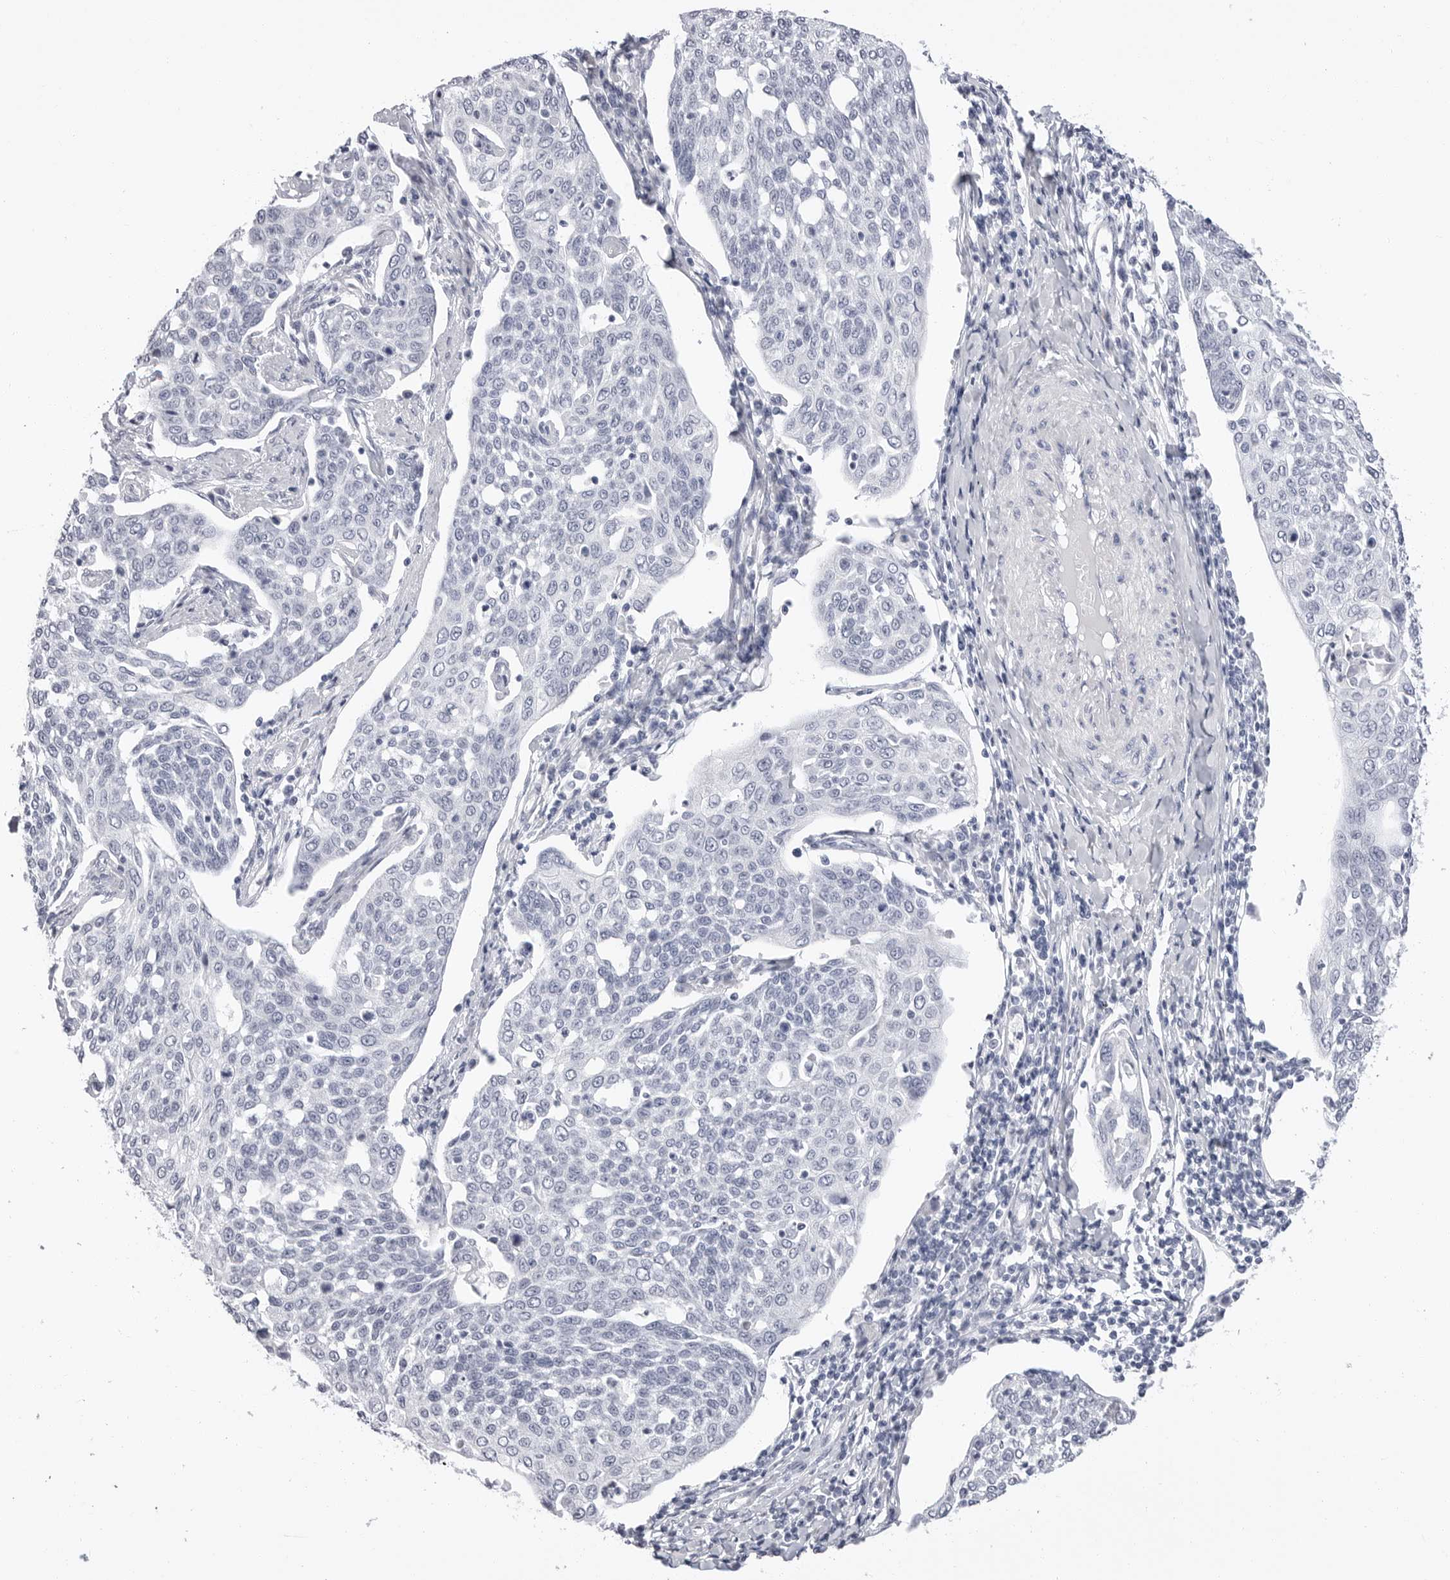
{"staining": {"intensity": "negative", "quantity": "none", "location": "none"}, "tissue": "cervical cancer", "cell_type": "Tumor cells", "image_type": "cancer", "snomed": [{"axis": "morphology", "description": "Squamous cell carcinoma, NOS"}, {"axis": "topography", "description": "Cervix"}], "caption": "Tumor cells are negative for brown protein staining in cervical squamous cell carcinoma.", "gene": "ERICH3", "patient": {"sex": "female", "age": 34}}